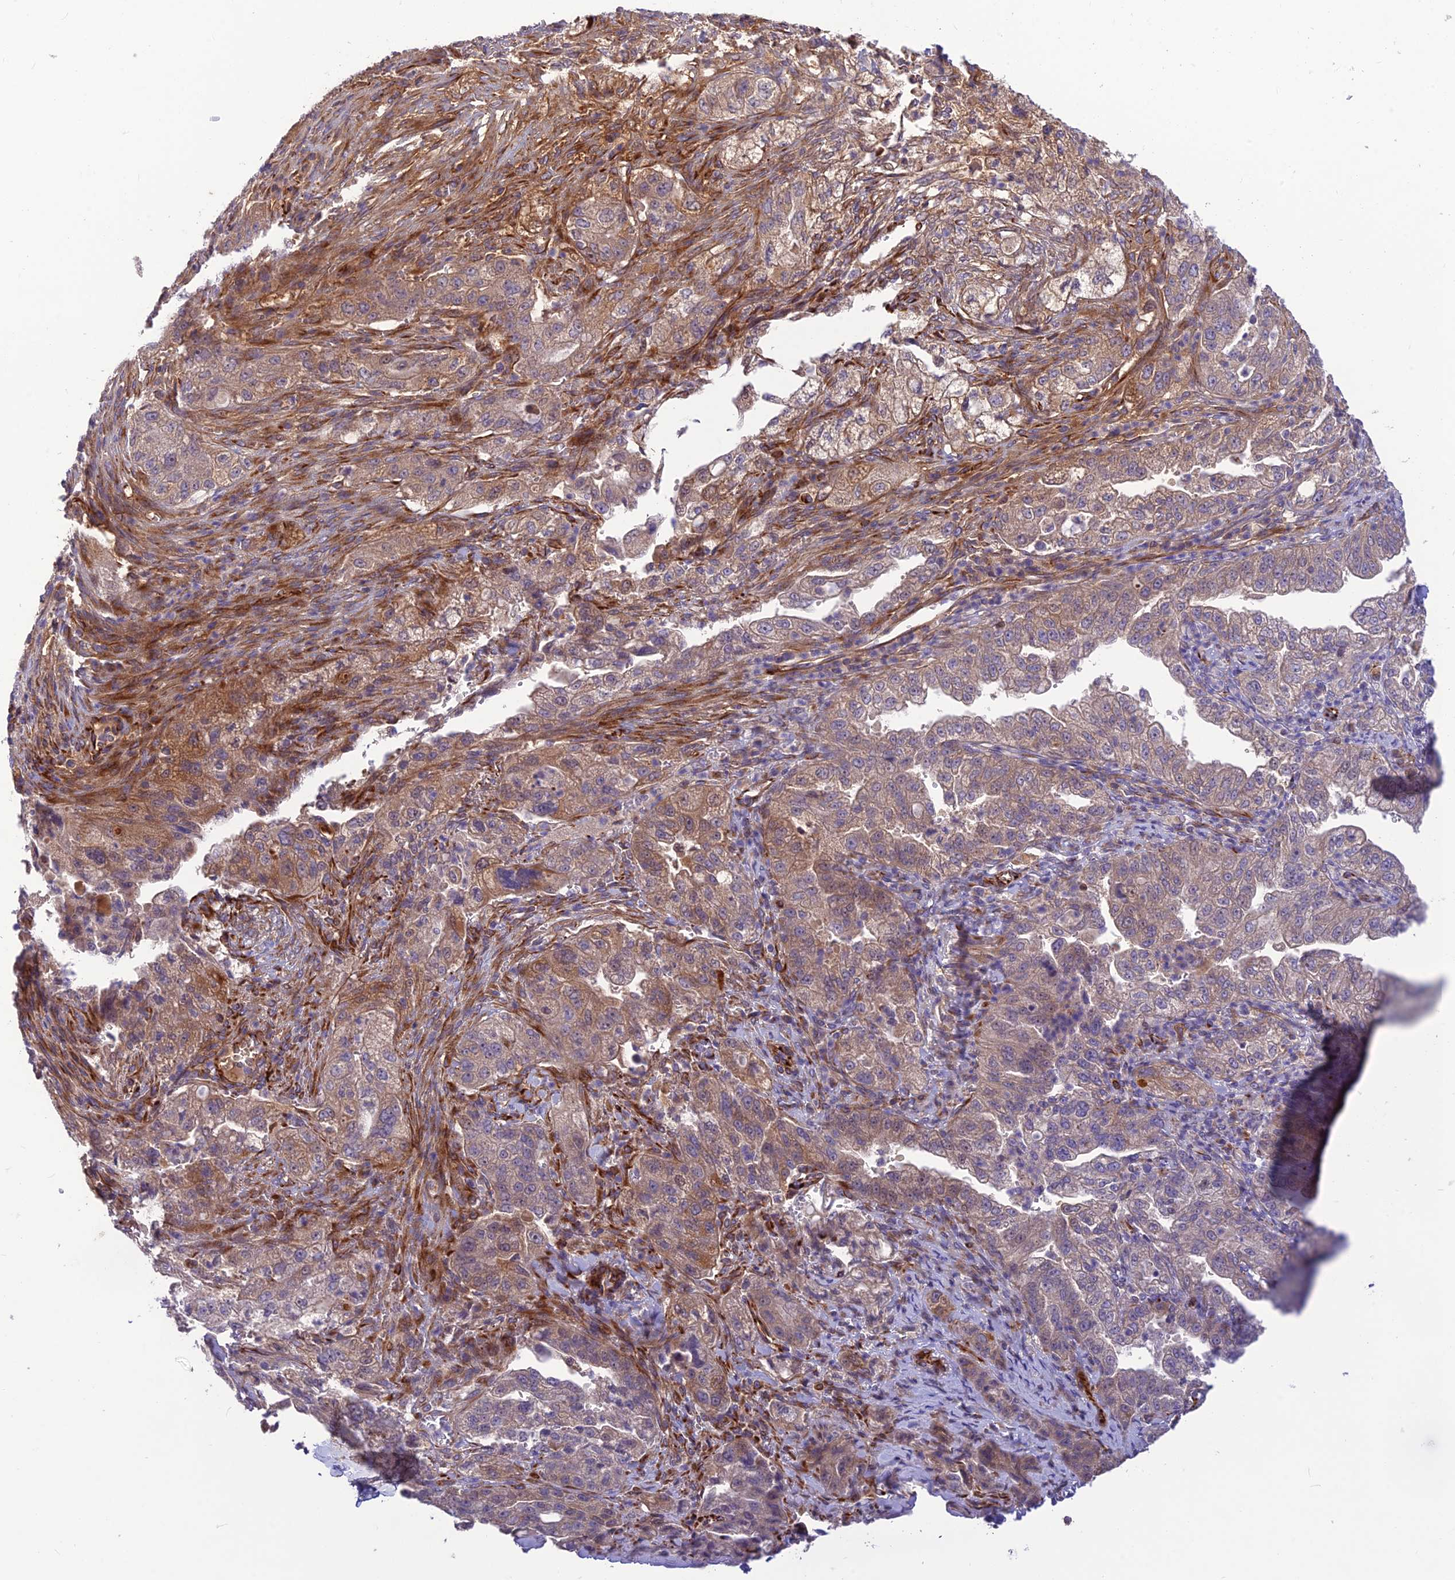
{"staining": {"intensity": "moderate", "quantity": "25%-75%", "location": "cytoplasmic/membranous"}, "tissue": "pancreatic cancer", "cell_type": "Tumor cells", "image_type": "cancer", "snomed": [{"axis": "morphology", "description": "Adenocarcinoma, NOS"}, {"axis": "topography", "description": "Pancreas"}], "caption": "IHC (DAB) staining of pancreatic cancer (adenocarcinoma) exhibits moderate cytoplasmic/membranous protein positivity in approximately 25%-75% of tumor cells.", "gene": "ST8SIA5", "patient": {"sex": "female", "age": 78}}